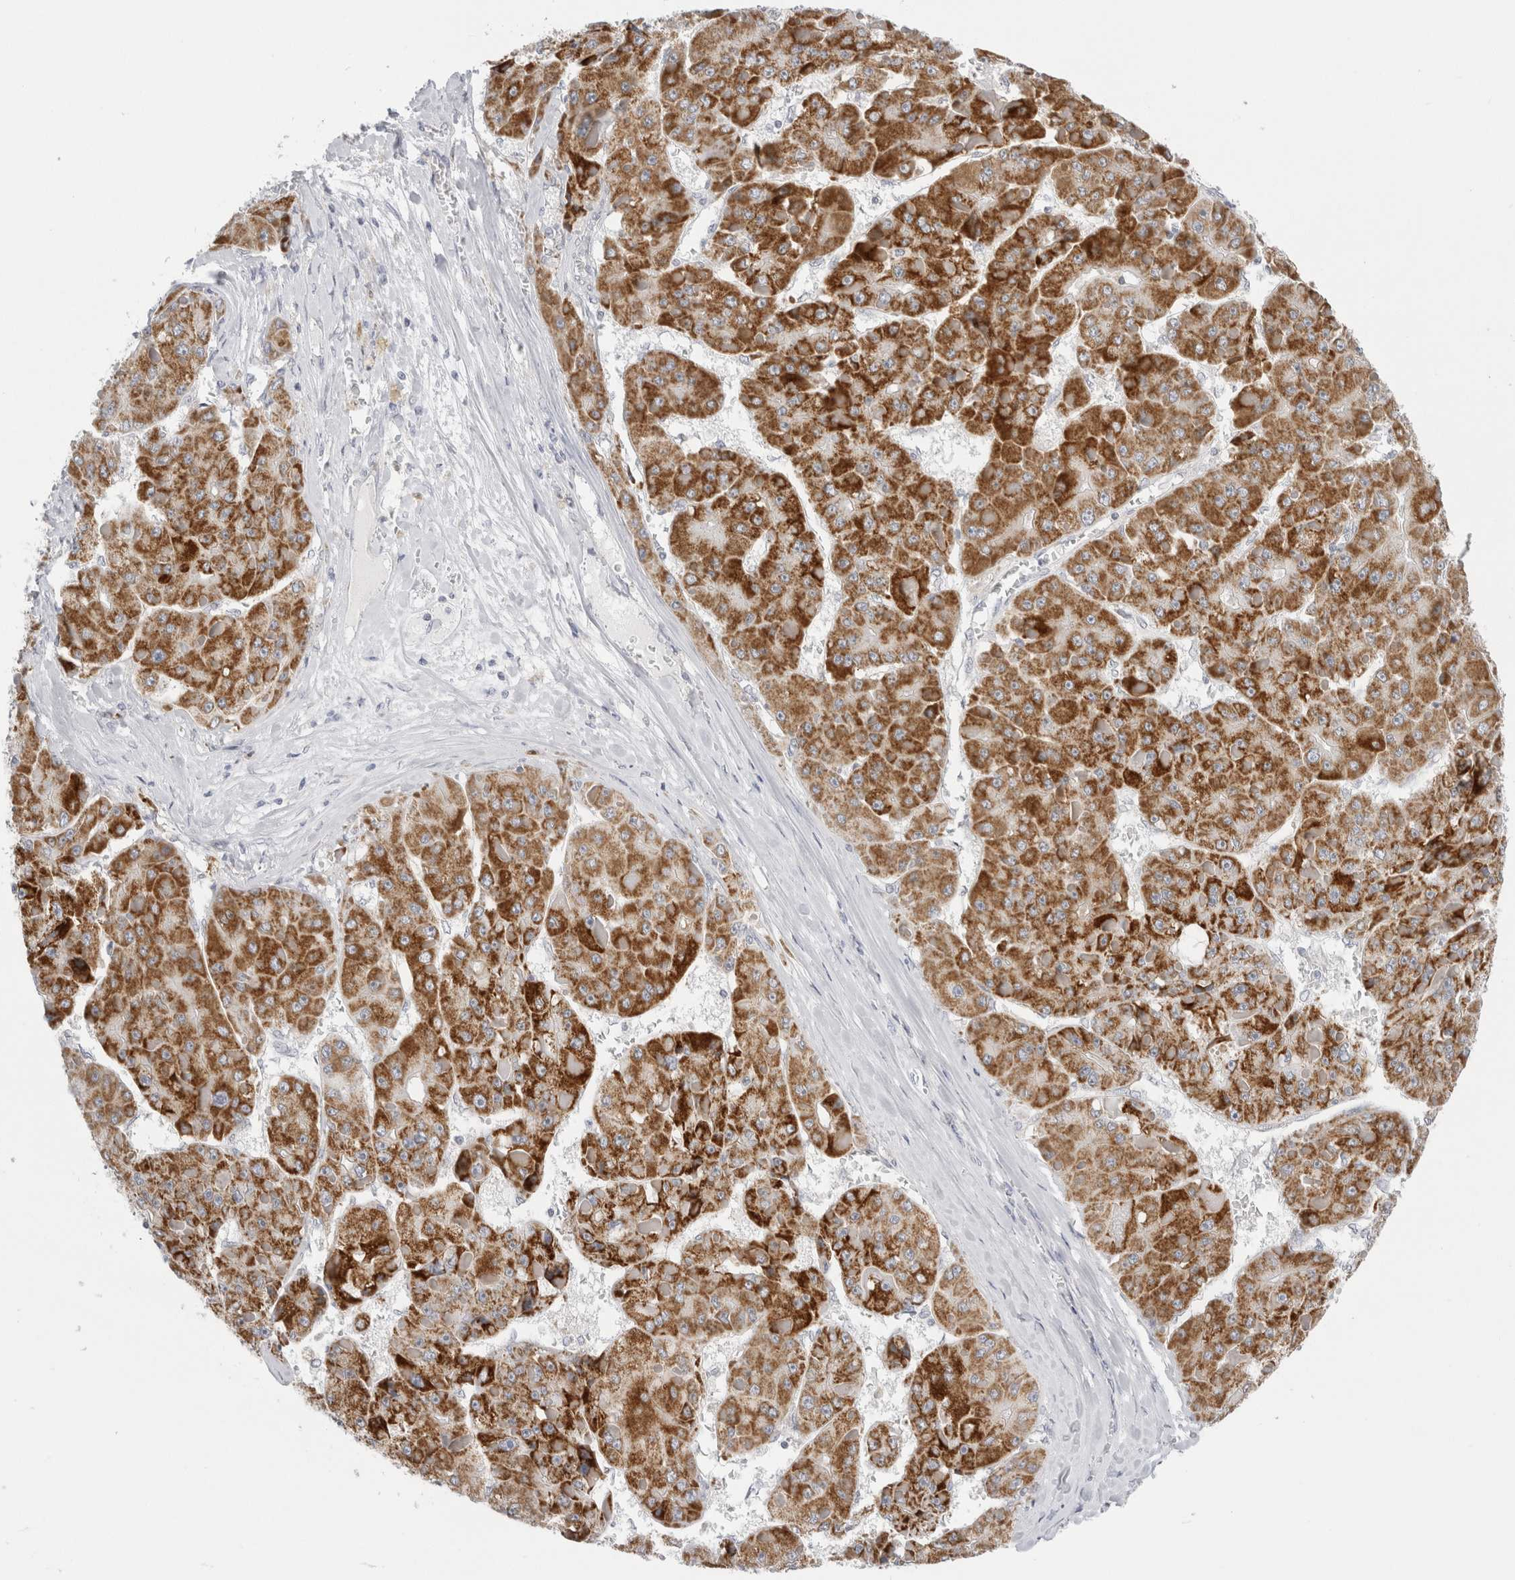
{"staining": {"intensity": "strong", "quantity": ">75%", "location": "cytoplasmic/membranous"}, "tissue": "liver cancer", "cell_type": "Tumor cells", "image_type": "cancer", "snomed": [{"axis": "morphology", "description": "Carcinoma, Hepatocellular, NOS"}, {"axis": "topography", "description": "Liver"}], "caption": "Immunohistochemistry (IHC) image of neoplastic tissue: hepatocellular carcinoma (liver) stained using immunohistochemistry exhibits high levels of strong protein expression localized specifically in the cytoplasmic/membranous of tumor cells, appearing as a cytoplasmic/membranous brown color.", "gene": "FAHD1", "patient": {"sex": "female", "age": 73}}